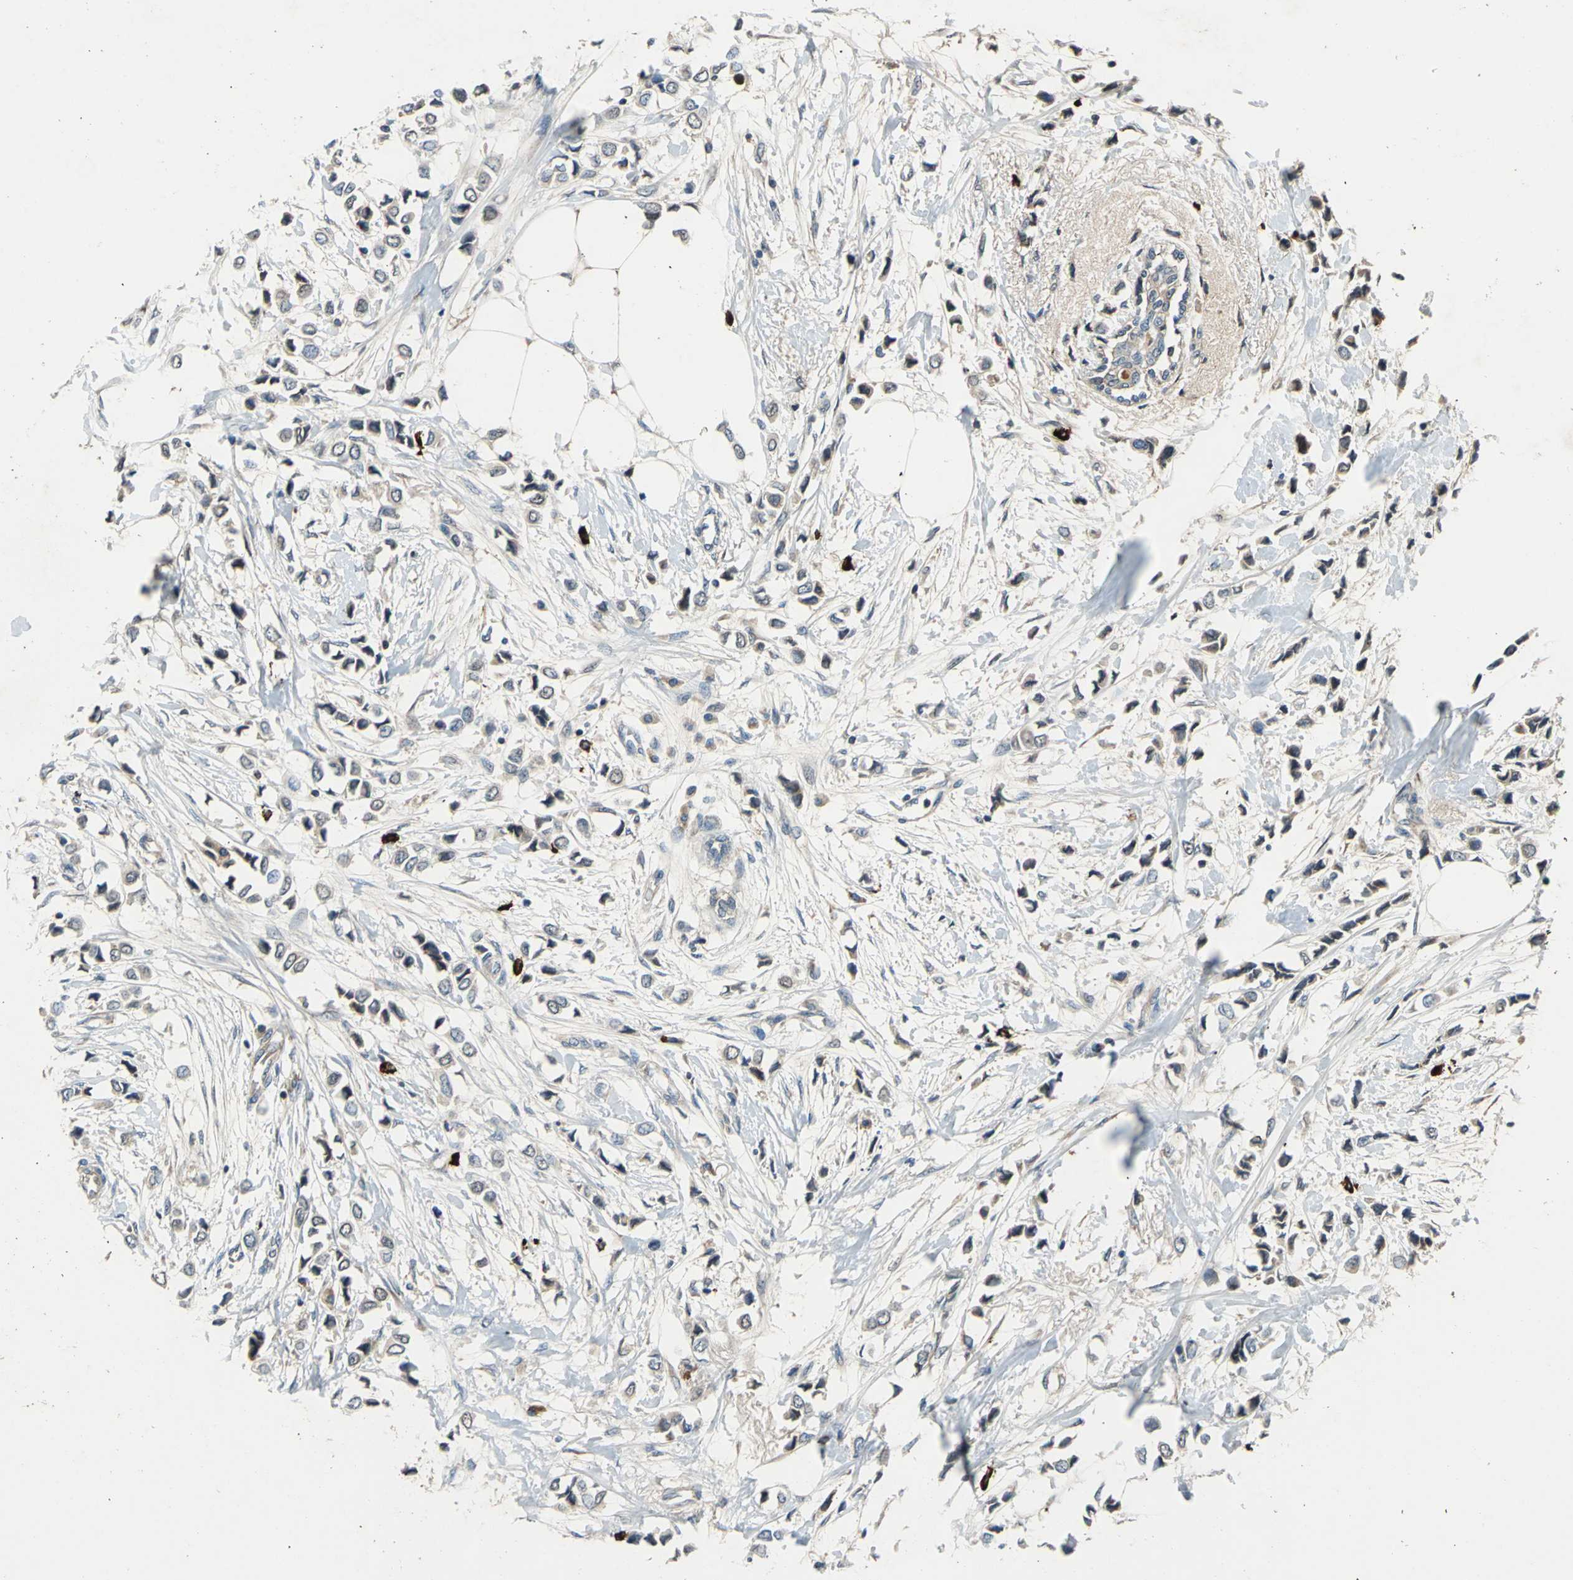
{"staining": {"intensity": "weak", "quantity": "25%-75%", "location": "cytoplasmic/membranous"}, "tissue": "breast cancer", "cell_type": "Tumor cells", "image_type": "cancer", "snomed": [{"axis": "morphology", "description": "Lobular carcinoma"}, {"axis": "topography", "description": "Breast"}], "caption": "The micrograph exhibits staining of breast cancer (lobular carcinoma), revealing weak cytoplasmic/membranous protein staining (brown color) within tumor cells.", "gene": "SLC19A2", "patient": {"sex": "female", "age": 51}}